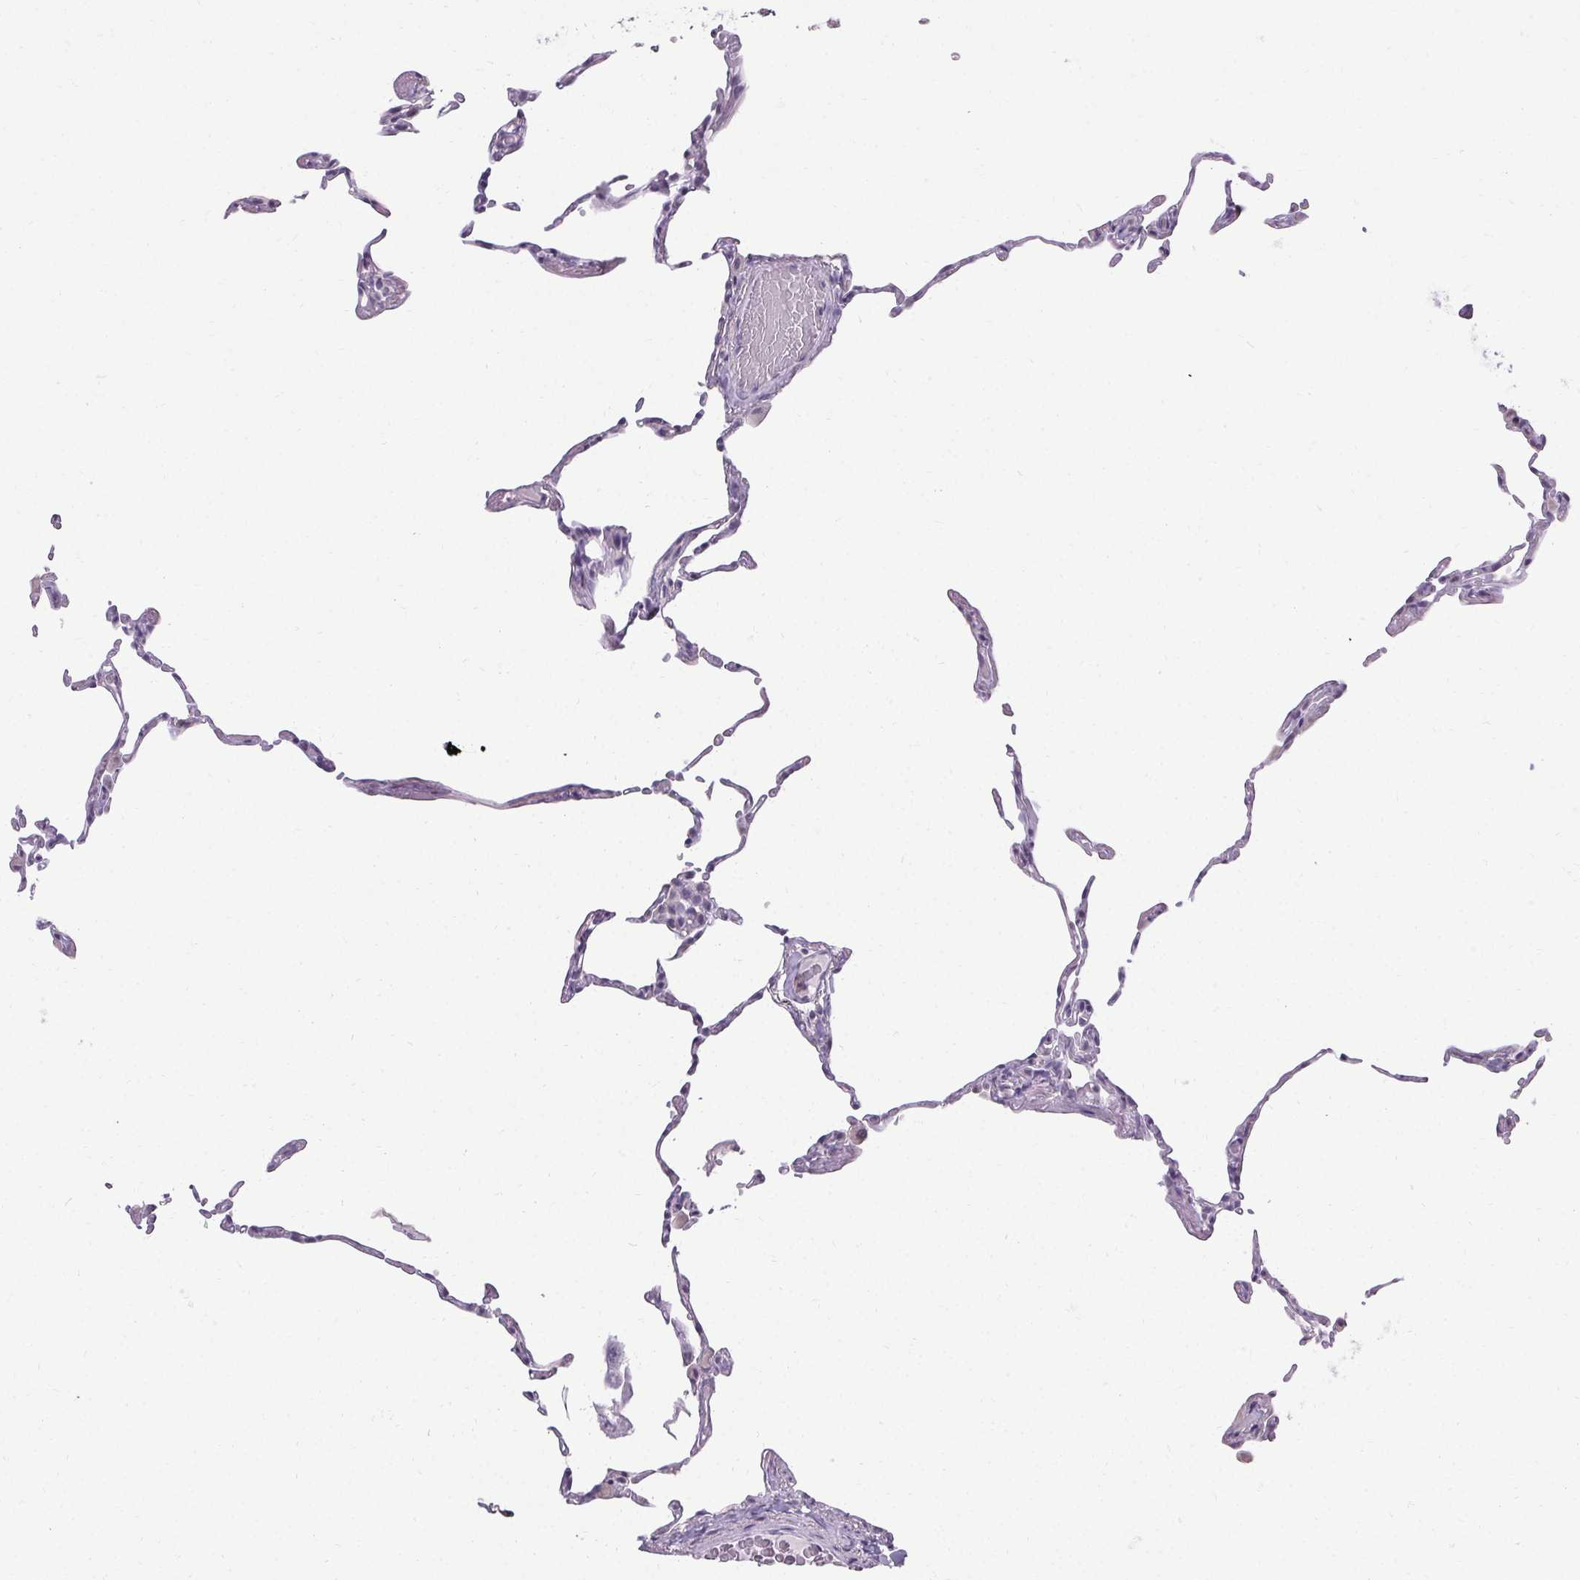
{"staining": {"intensity": "negative", "quantity": "none", "location": "none"}, "tissue": "lung", "cell_type": "Alveolar cells", "image_type": "normal", "snomed": [{"axis": "morphology", "description": "Normal tissue, NOS"}, {"axis": "topography", "description": "Lung"}], "caption": "Alveolar cells show no significant staining in unremarkable lung.", "gene": "PMEL", "patient": {"sex": "female", "age": 57}}